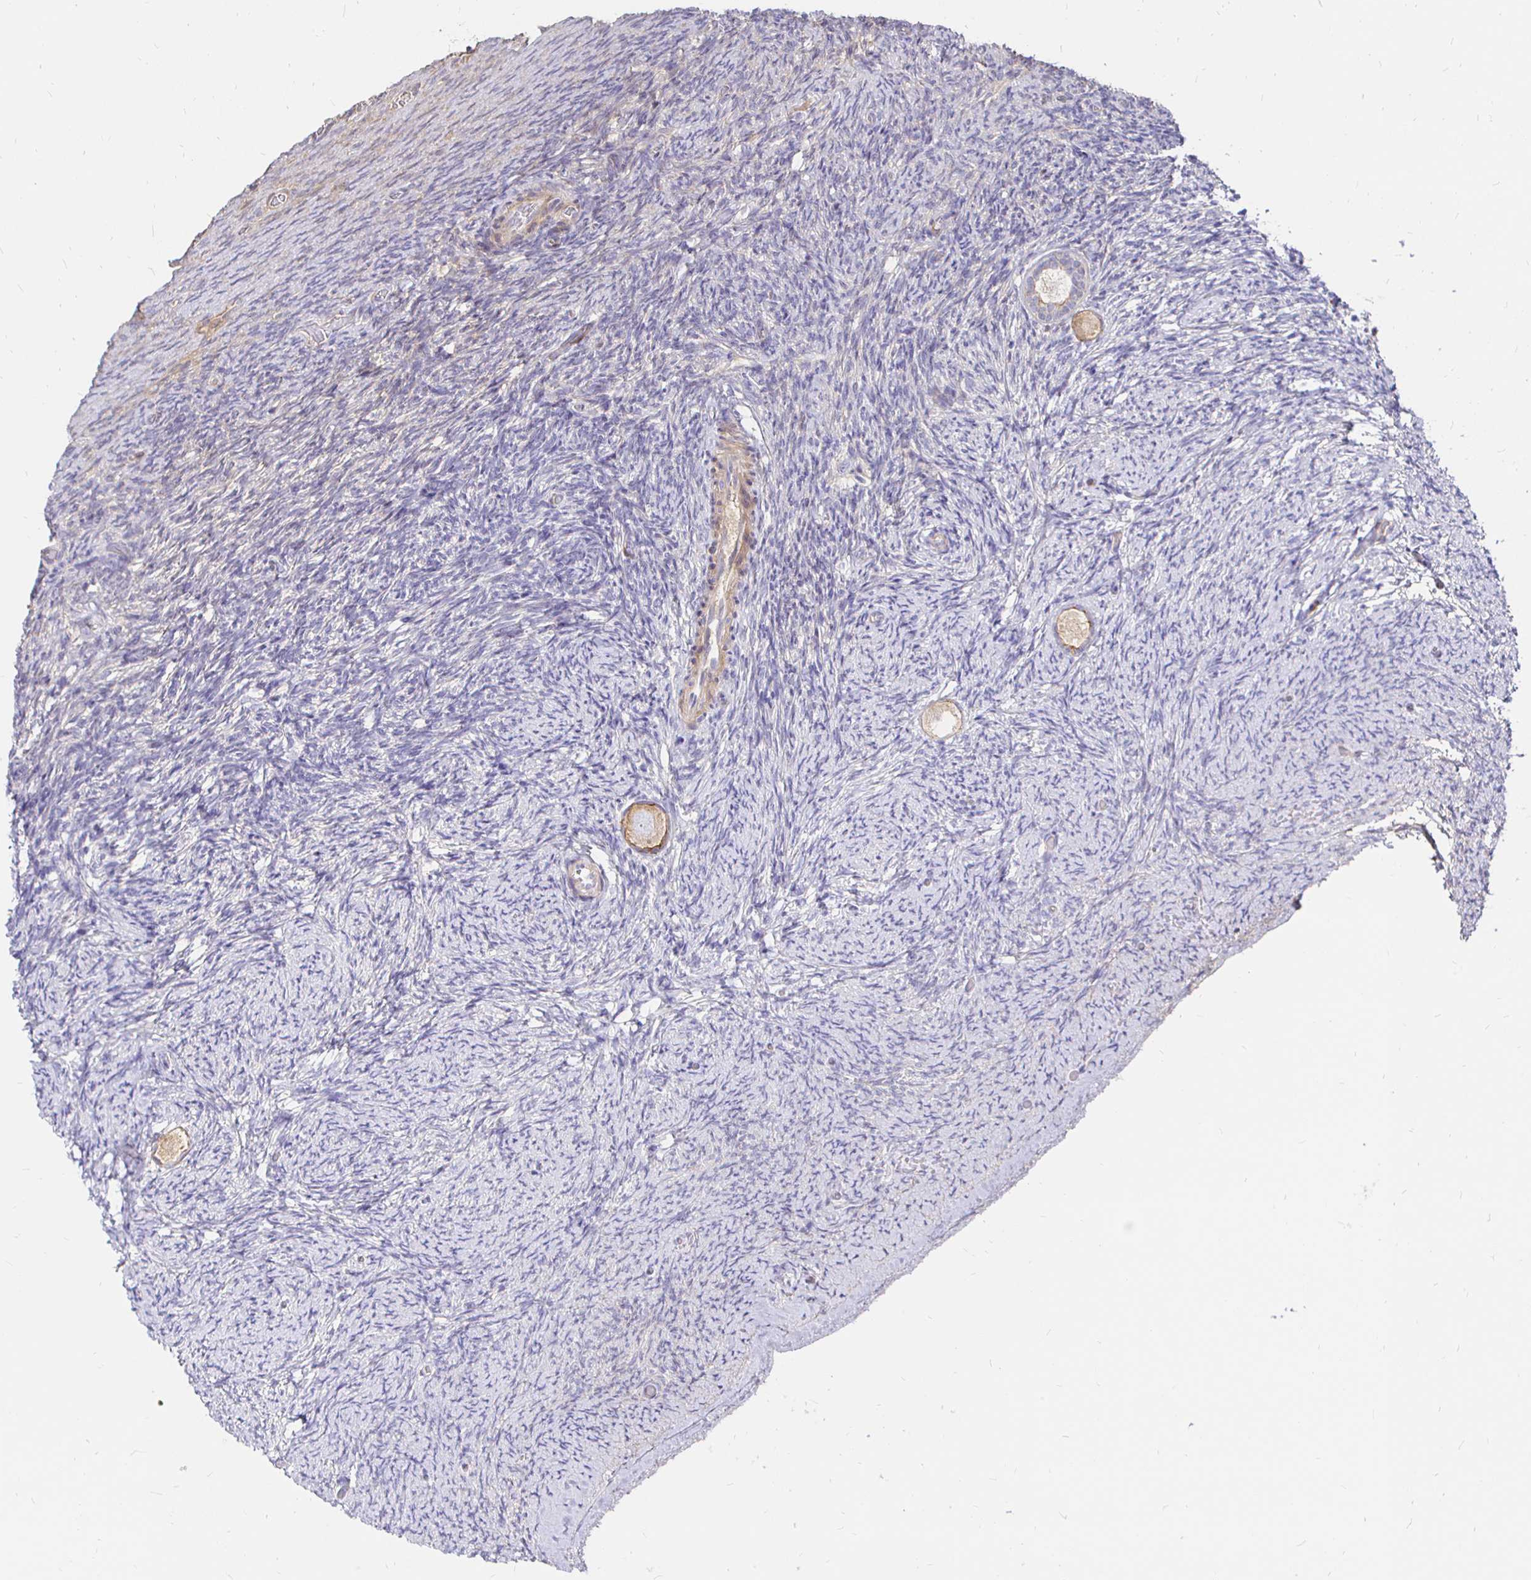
{"staining": {"intensity": "weak", "quantity": ">75%", "location": "cytoplasmic/membranous"}, "tissue": "ovary", "cell_type": "Follicle cells", "image_type": "normal", "snomed": [{"axis": "morphology", "description": "Normal tissue, NOS"}, {"axis": "topography", "description": "Ovary"}], "caption": "The histopathology image reveals immunohistochemical staining of benign ovary. There is weak cytoplasmic/membranous expression is present in about >75% of follicle cells. (DAB (3,3'-diaminobenzidine) IHC with brightfield microscopy, high magnification).", "gene": "PALM2AKAP2", "patient": {"sex": "female", "age": 34}}